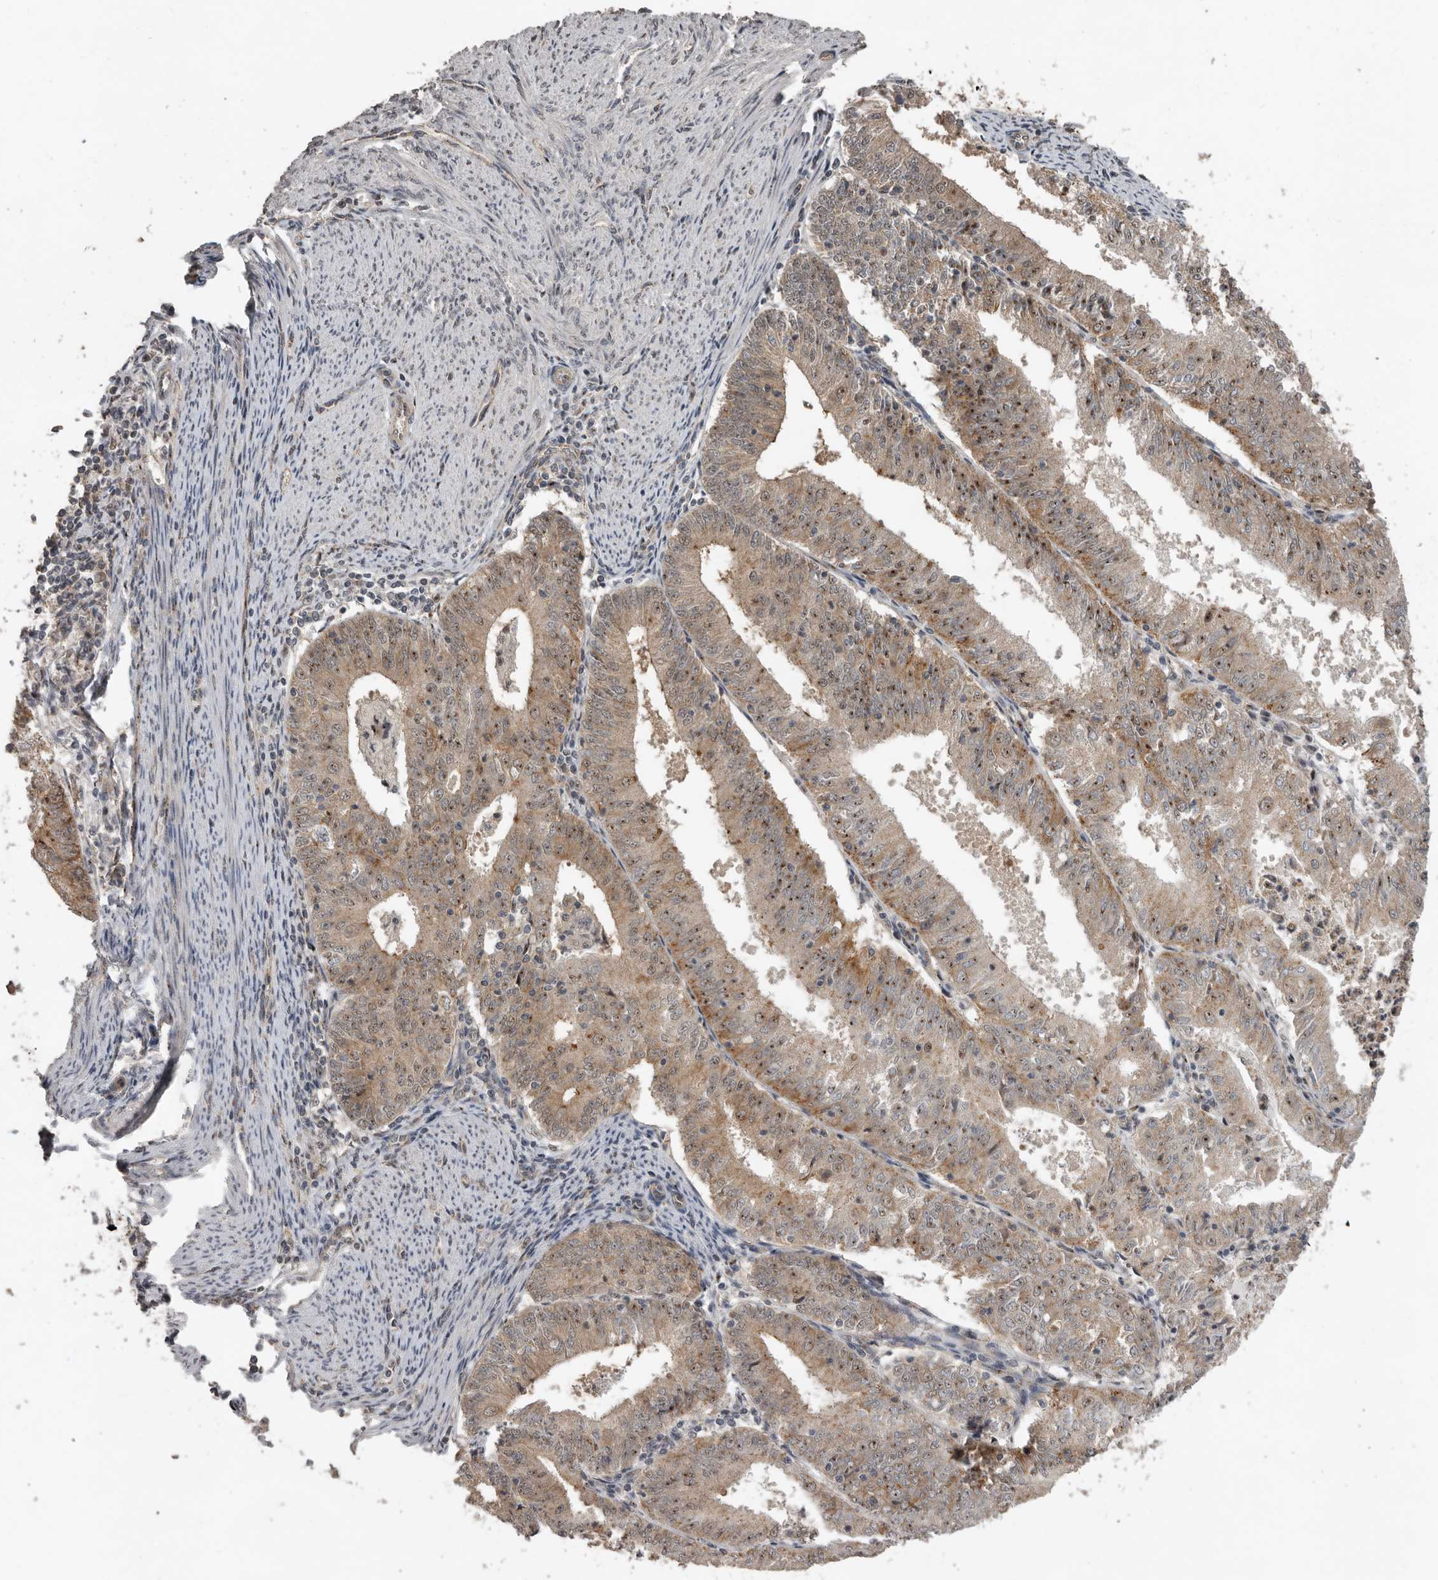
{"staining": {"intensity": "moderate", "quantity": ">75%", "location": "cytoplasmic/membranous,nuclear"}, "tissue": "endometrial cancer", "cell_type": "Tumor cells", "image_type": "cancer", "snomed": [{"axis": "morphology", "description": "Adenocarcinoma, NOS"}, {"axis": "topography", "description": "Endometrium"}], "caption": "The photomicrograph displays staining of adenocarcinoma (endometrial), revealing moderate cytoplasmic/membranous and nuclear protein positivity (brown color) within tumor cells. (DAB = brown stain, brightfield microscopy at high magnification).", "gene": "CEP350", "patient": {"sex": "female", "age": 57}}